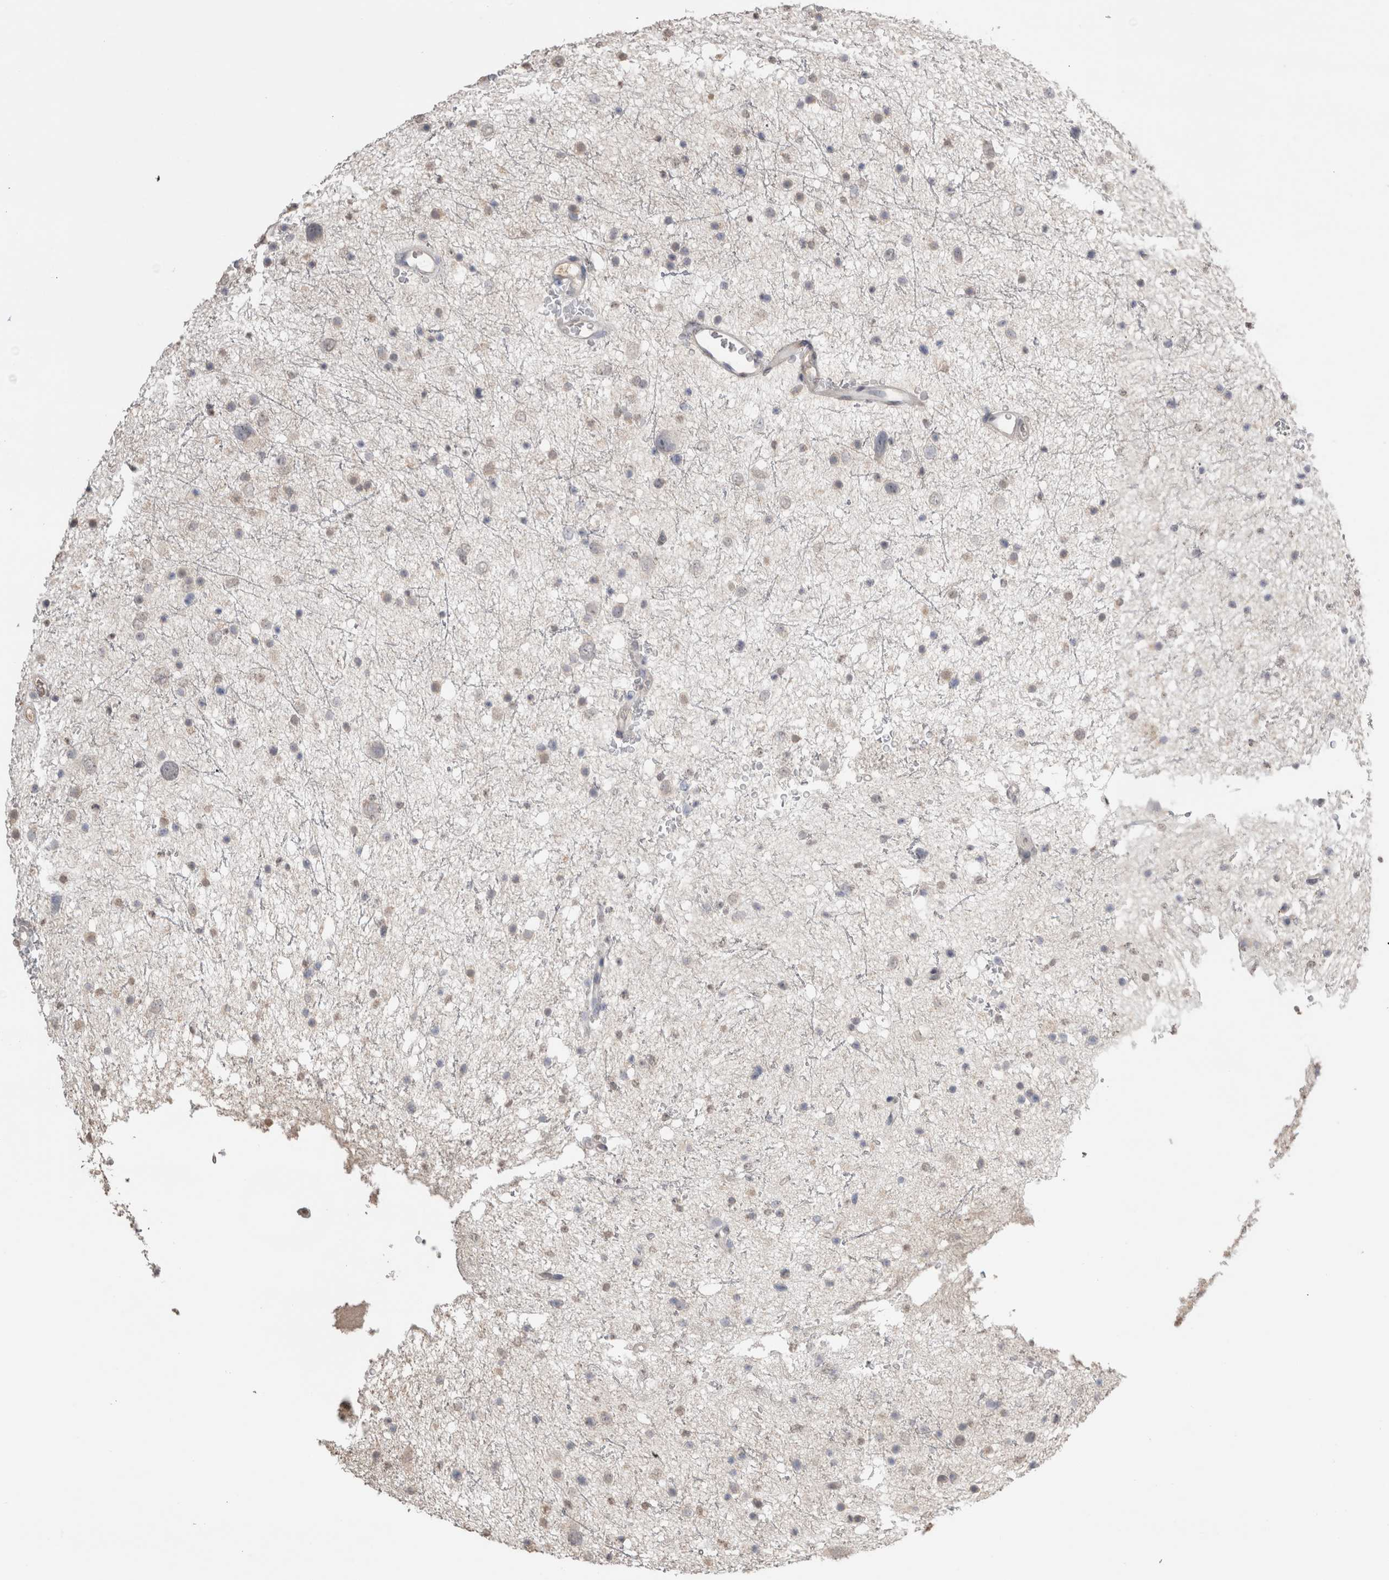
{"staining": {"intensity": "negative", "quantity": "none", "location": "none"}, "tissue": "glioma", "cell_type": "Tumor cells", "image_type": "cancer", "snomed": [{"axis": "morphology", "description": "Glioma, malignant, Low grade"}, {"axis": "topography", "description": "Brain"}], "caption": "A micrograph of low-grade glioma (malignant) stained for a protein demonstrates no brown staining in tumor cells.", "gene": "NAALADL2", "patient": {"sex": "female", "age": 37}}